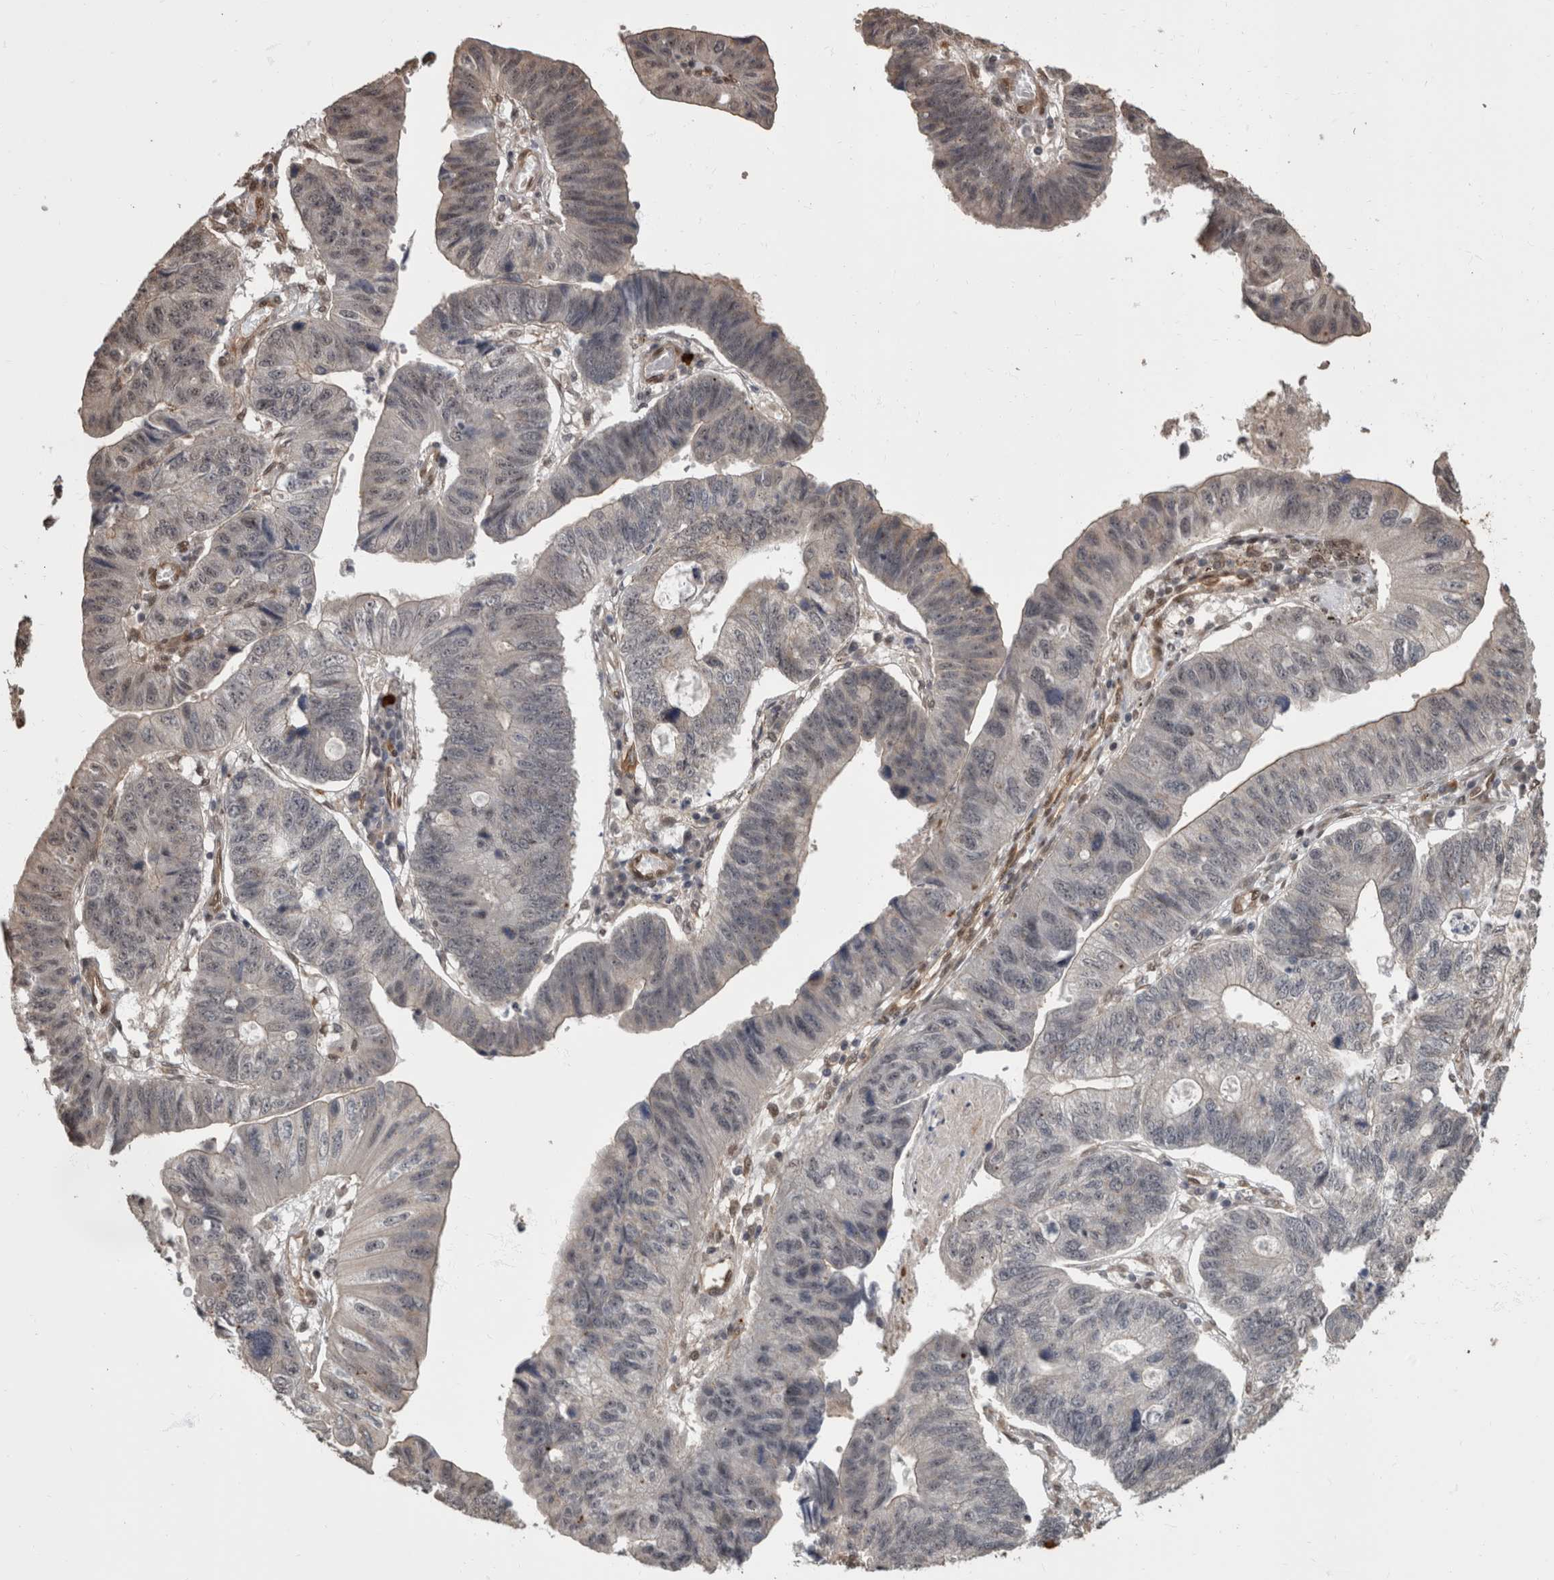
{"staining": {"intensity": "negative", "quantity": "none", "location": "none"}, "tissue": "stomach cancer", "cell_type": "Tumor cells", "image_type": "cancer", "snomed": [{"axis": "morphology", "description": "Adenocarcinoma, NOS"}, {"axis": "topography", "description": "Stomach"}], "caption": "The image exhibits no significant staining in tumor cells of stomach cancer.", "gene": "AKT3", "patient": {"sex": "male", "age": 59}}